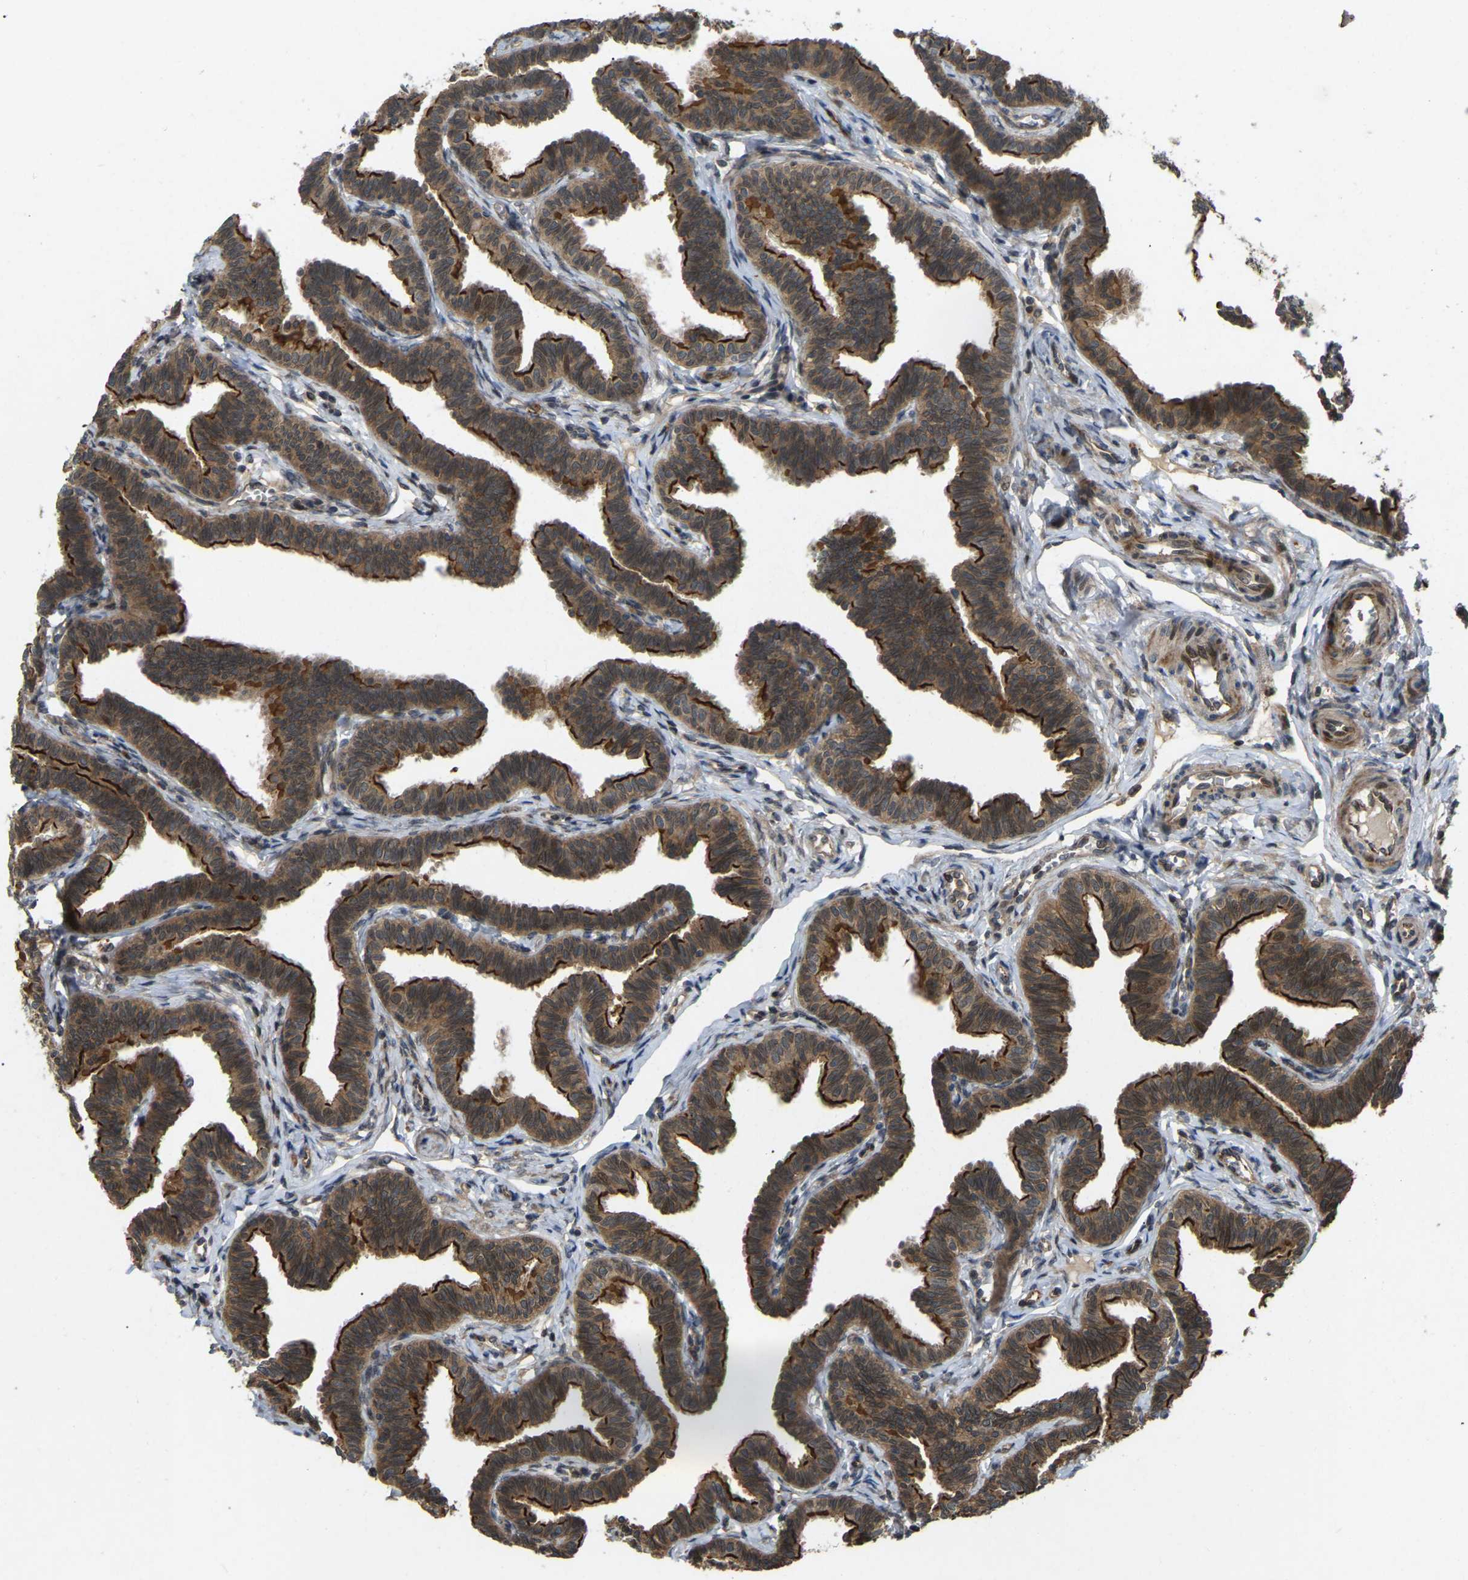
{"staining": {"intensity": "moderate", "quantity": ">75%", "location": "cytoplasmic/membranous,nuclear"}, "tissue": "fallopian tube", "cell_type": "Glandular cells", "image_type": "normal", "snomed": [{"axis": "morphology", "description": "Normal tissue, NOS"}, {"axis": "topography", "description": "Fallopian tube"}, {"axis": "topography", "description": "Ovary"}], "caption": "A high-resolution image shows immunohistochemistry (IHC) staining of benign fallopian tube, which reveals moderate cytoplasmic/membranous,nuclear staining in about >75% of glandular cells.", "gene": "KIAA1549", "patient": {"sex": "female", "age": 23}}